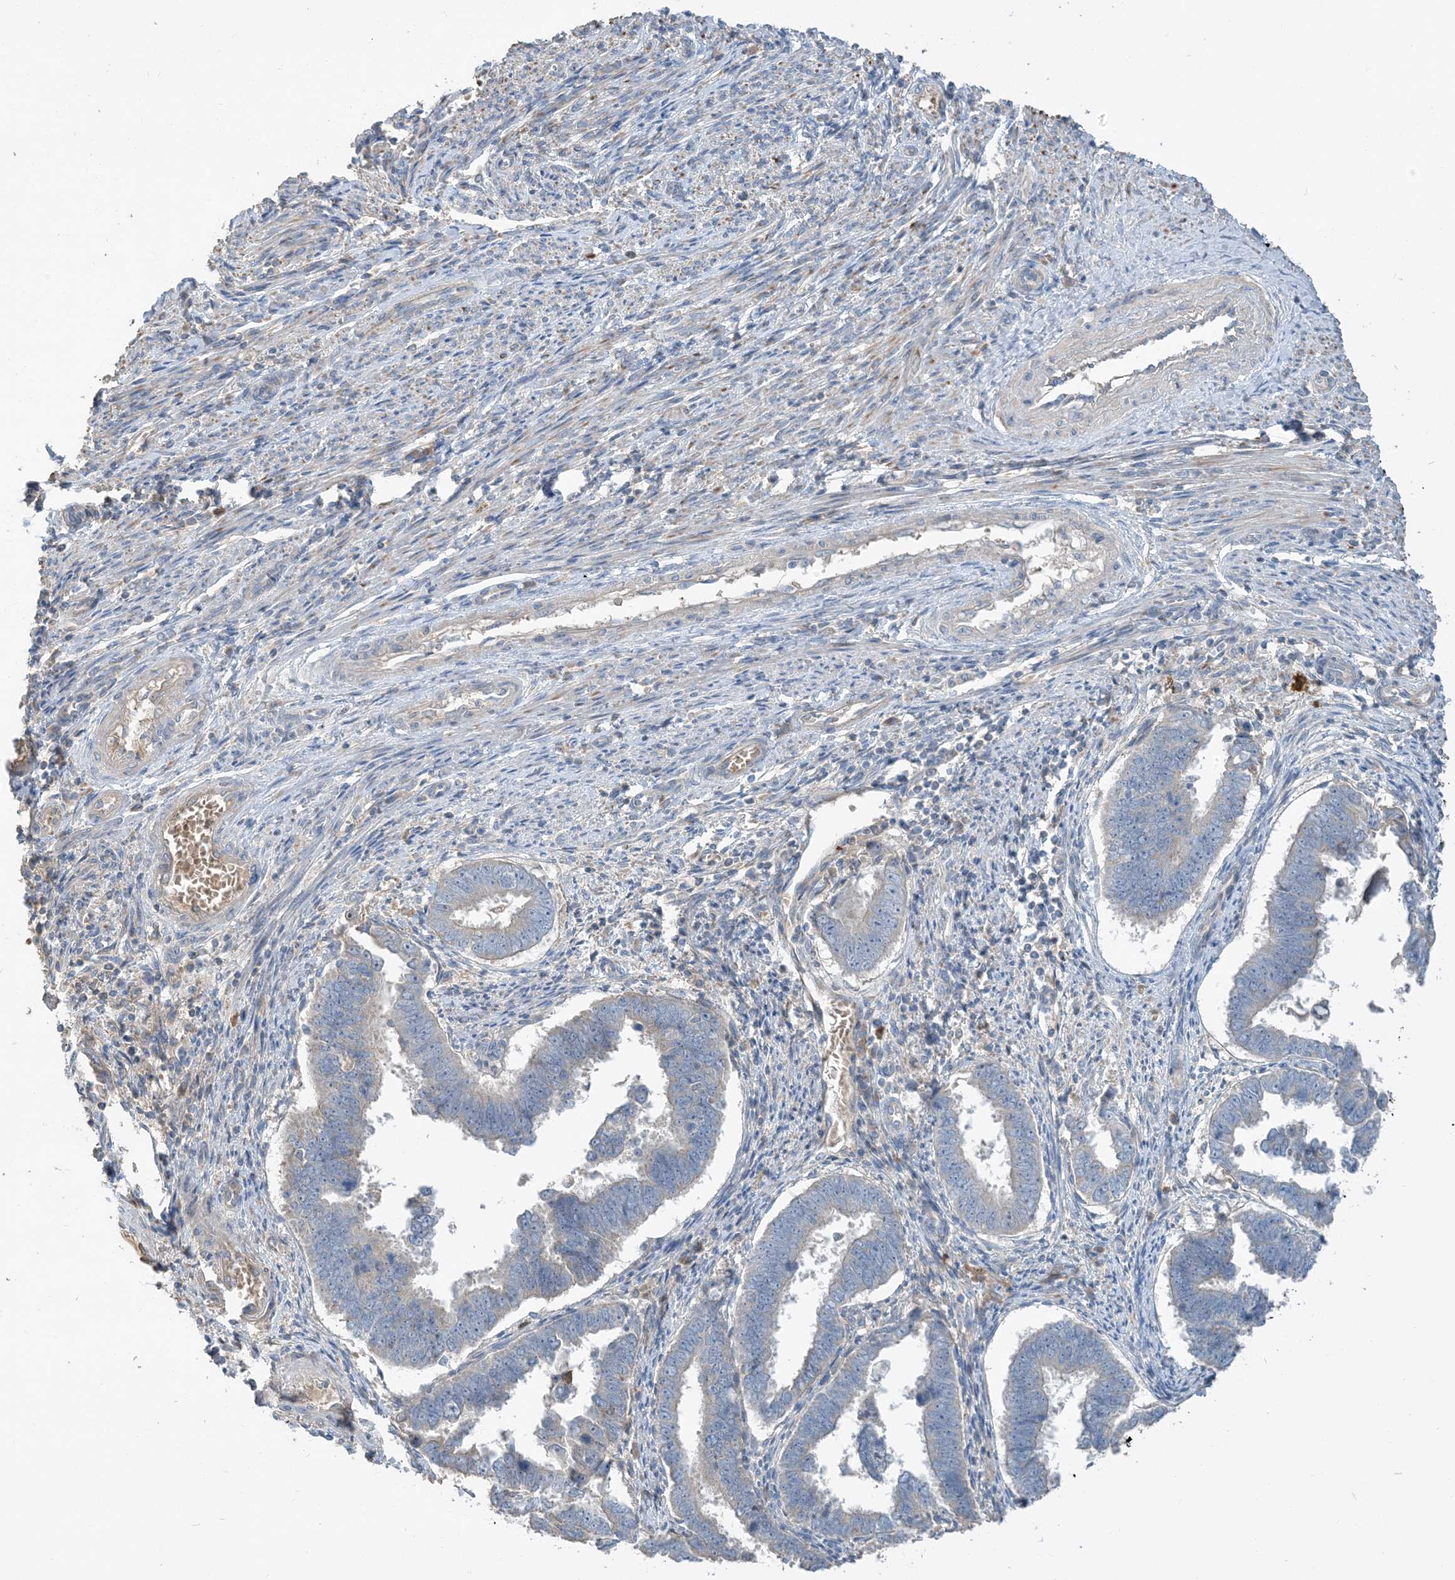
{"staining": {"intensity": "negative", "quantity": "none", "location": "none"}, "tissue": "endometrial cancer", "cell_type": "Tumor cells", "image_type": "cancer", "snomed": [{"axis": "morphology", "description": "Adenocarcinoma, NOS"}, {"axis": "topography", "description": "Endometrium"}], "caption": "Human adenocarcinoma (endometrial) stained for a protein using immunohistochemistry displays no expression in tumor cells.", "gene": "USP53", "patient": {"sex": "female", "age": 75}}